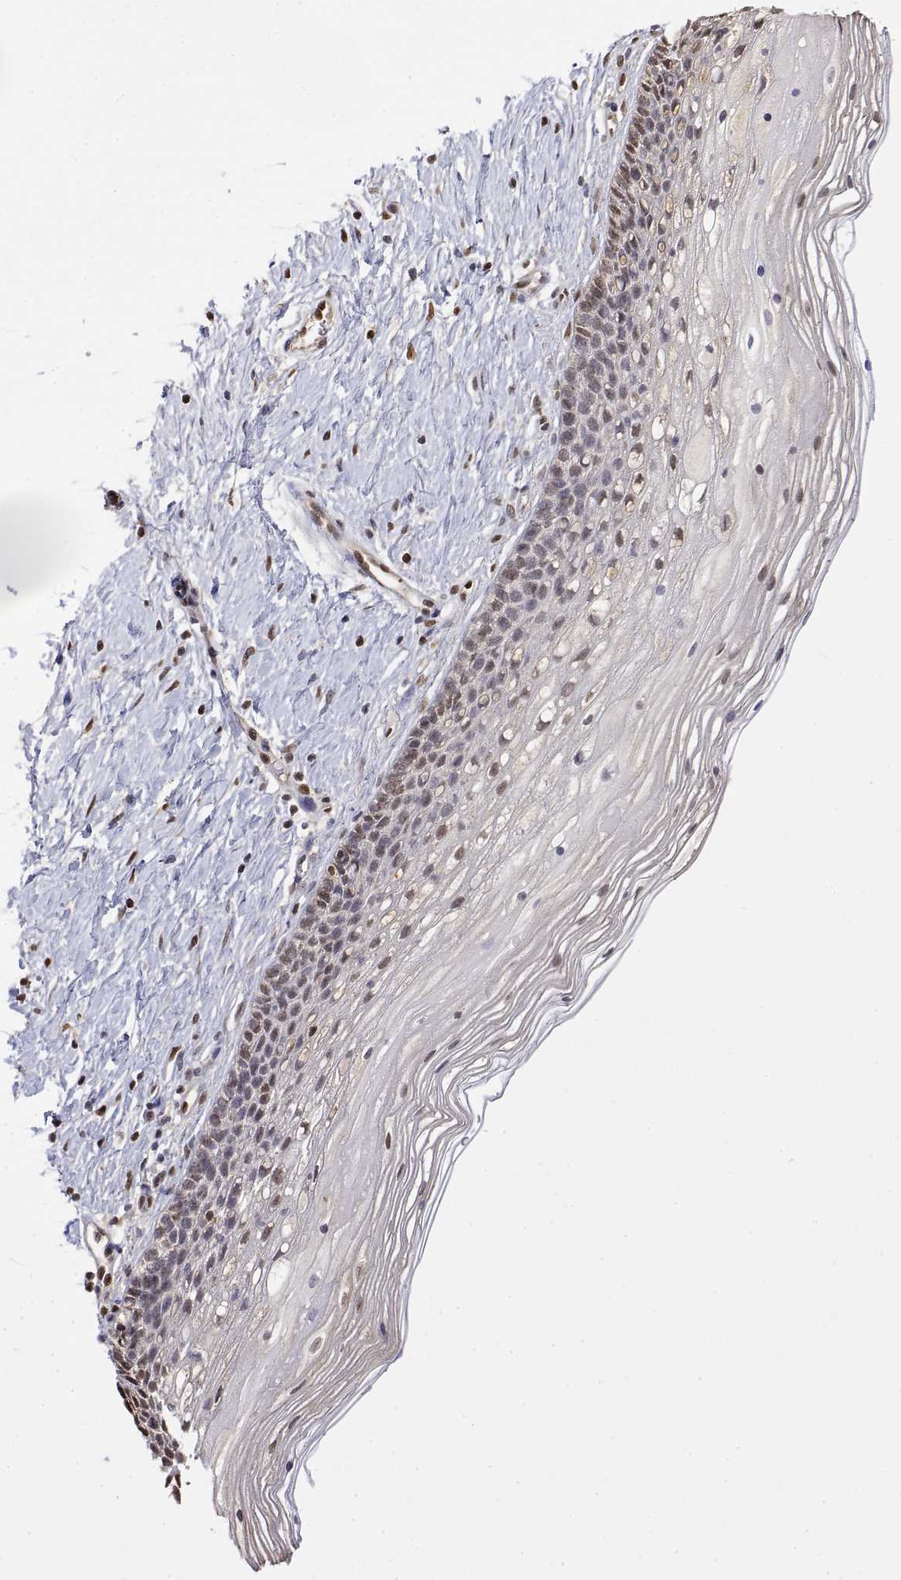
{"staining": {"intensity": "moderate", "quantity": ">75%", "location": "nuclear"}, "tissue": "cervix", "cell_type": "Glandular cells", "image_type": "normal", "snomed": [{"axis": "morphology", "description": "Normal tissue, NOS"}, {"axis": "topography", "description": "Cervix"}], "caption": "Immunohistochemical staining of normal human cervix reveals moderate nuclear protein positivity in approximately >75% of glandular cells.", "gene": "TPI1", "patient": {"sex": "female", "age": 34}}